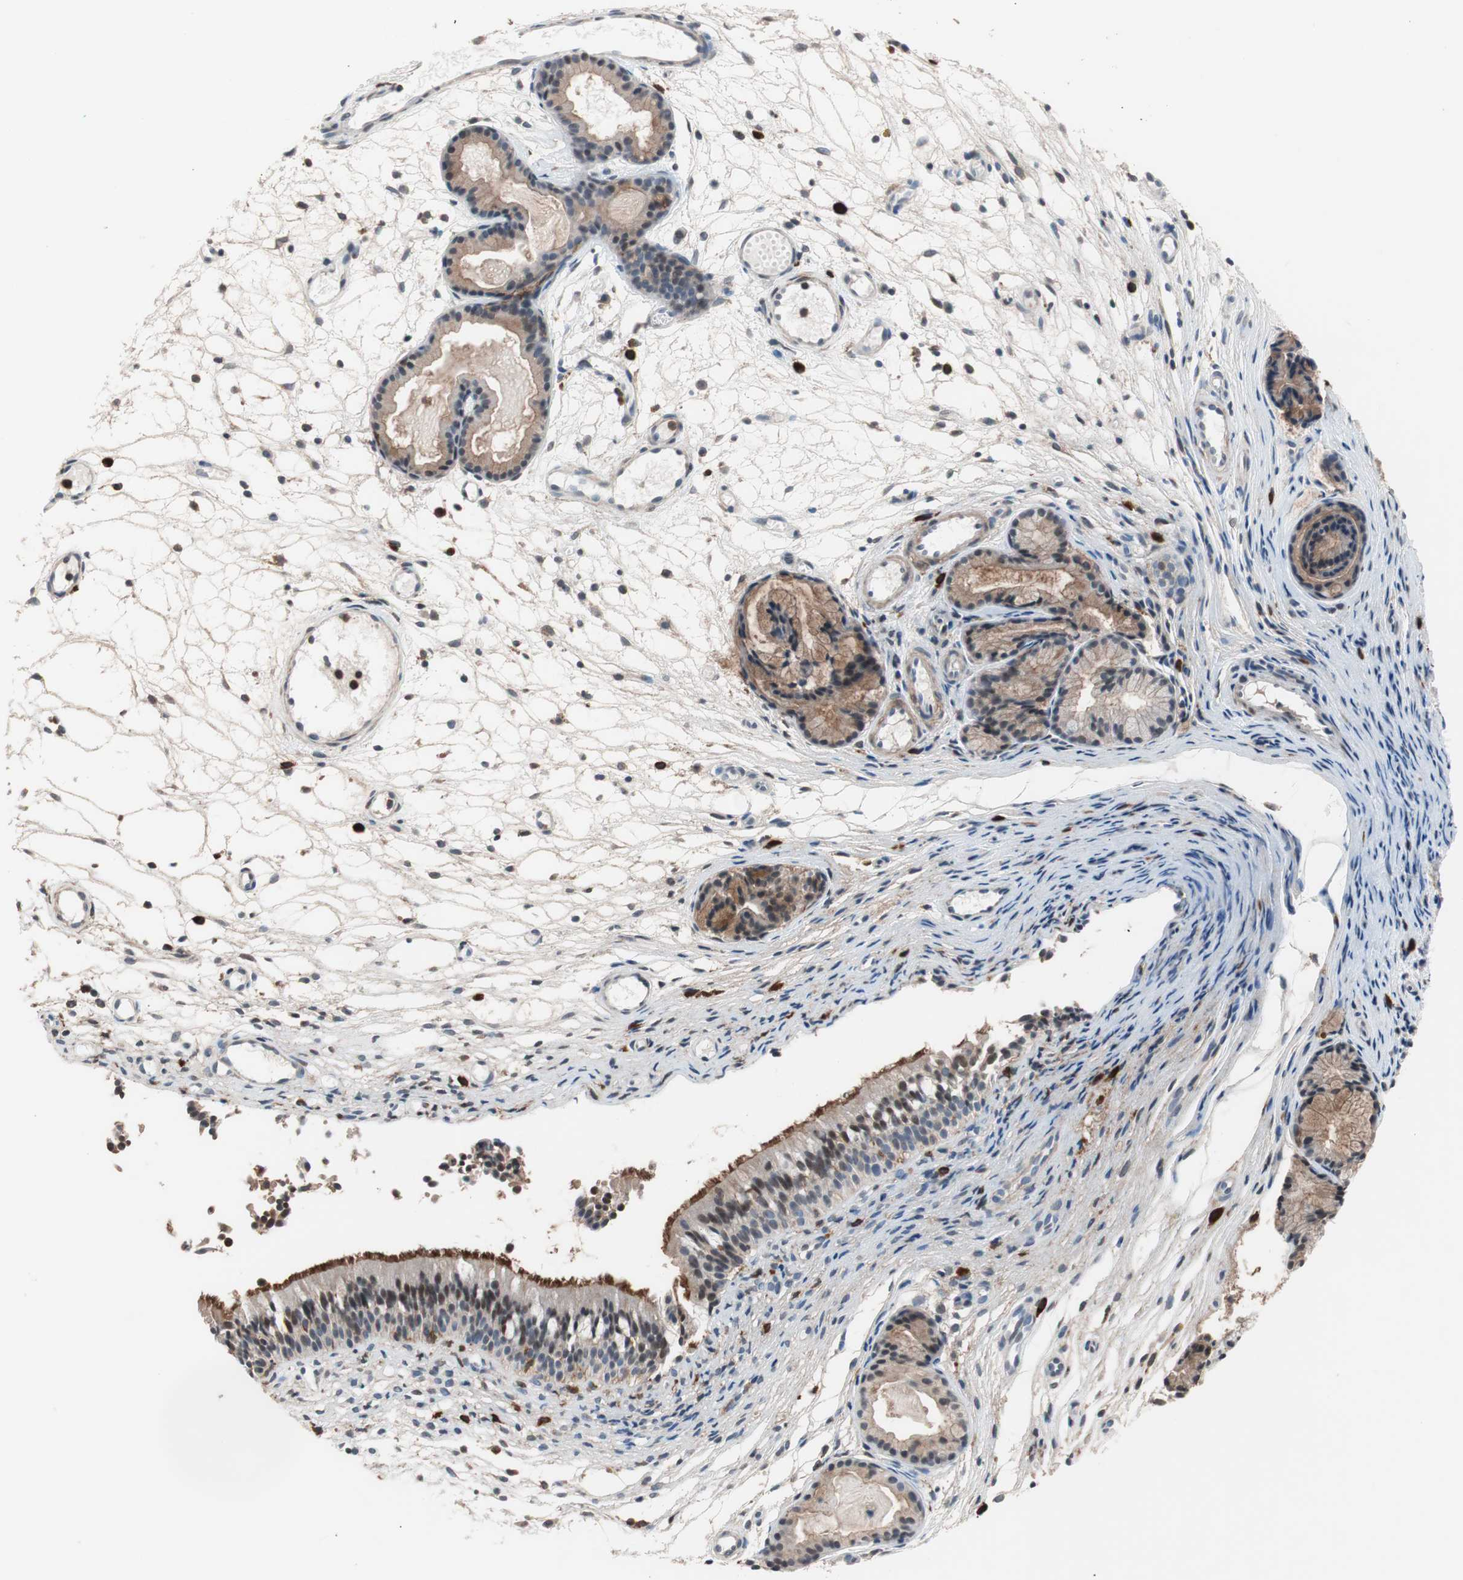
{"staining": {"intensity": "moderate", "quantity": "25%-75%", "location": "cytoplasmic/membranous"}, "tissue": "nasopharynx", "cell_type": "Respiratory epithelial cells", "image_type": "normal", "snomed": [{"axis": "morphology", "description": "Normal tissue, NOS"}, {"axis": "topography", "description": "Nasopharynx"}], "caption": "Immunohistochemistry histopathology image of unremarkable nasopharynx stained for a protein (brown), which reveals medium levels of moderate cytoplasmic/membranous staining in about 25%-75% of respiratory epithelial cells.", "gene": "LITAF", "patient": {"sex": "female", "age": 54}}